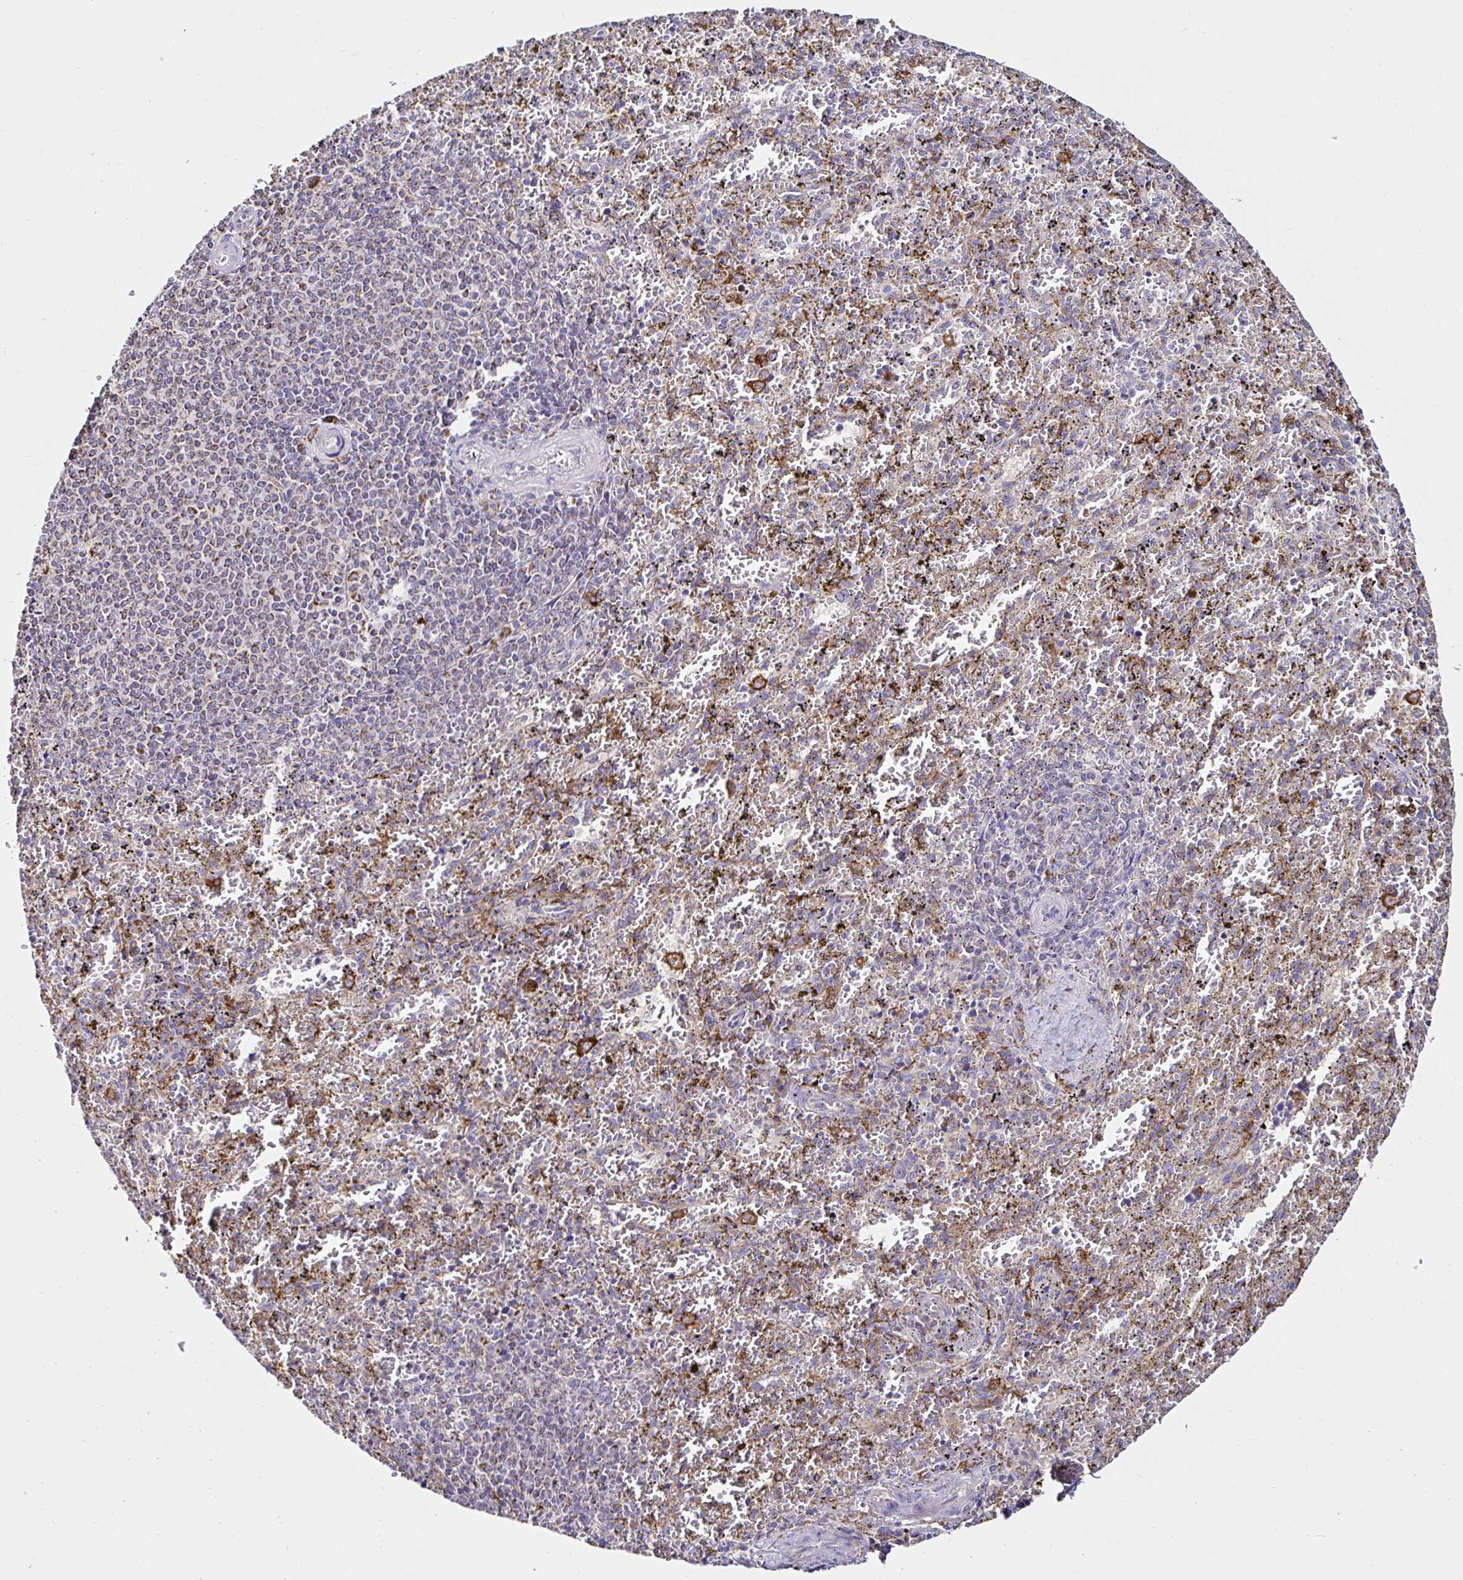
{"staining": {"intensity": "moderate", "quantity": "25%-75%", "location": "cytoplasmic/membranous"}, "tissue": "spleen", "cell_type": "Cells in red pulp", "image_type": "normal", "snomed": [{"axis": "morphology", "description": "Normal tissue, NOS"}, {"axis": "topography", "description": "Spleen"}], "caption": "This micrograph demonstrates unremarkable spleen stained with immunohistochemistry to label a protein in brown. The cytoplasmic/membranous of cells in red pulp show moderate positivity for the protein. Nuclei are counter-stained blue.", "gene": "MSR1", "patient": {"sex": "female", "age": 50}}